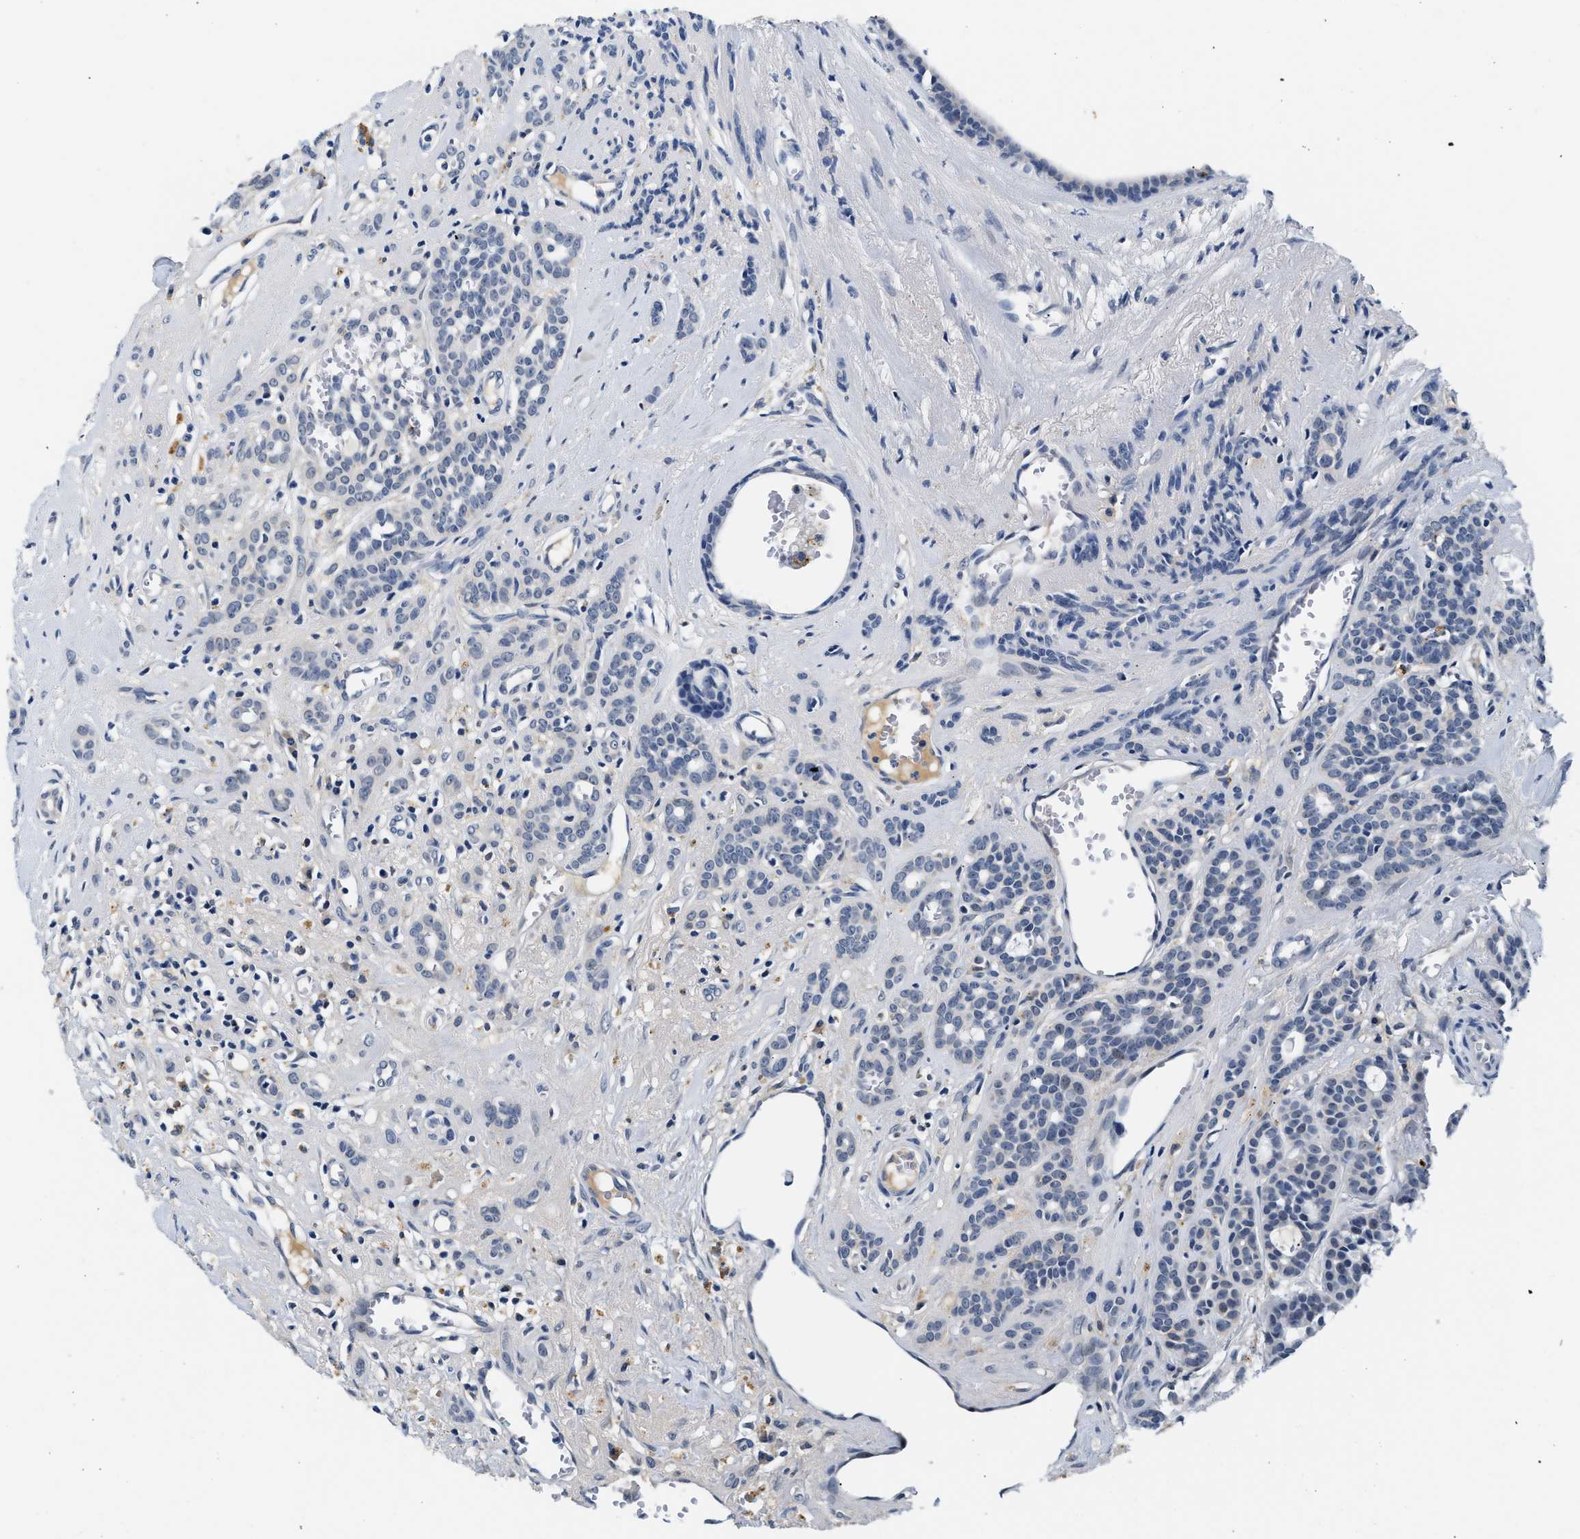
{"staining": {"intensity": "negative", "quantity": "none", "location": "none"}, "tissue": "head and neck cancer", "cell_type": "Tumor cells", "image_type": "cancer", "snomed": [{"axis": "morphology", "description": "Adenocarcinoma, NOS"}, {"axis": "topography", "description": "Salivary gland, NOS"}, {"axis": "topography", "description": "Head-Neck"}], "caption": "Immunohistochemistry micrograph of neoplastic tissue: head and neck cancer stained with DAB (3,3'-diaminobenzidine) exhibits no significant protein expression in tumor cells.", "gene": "MED22", "patient": {"sex": "female", "age": 76}}